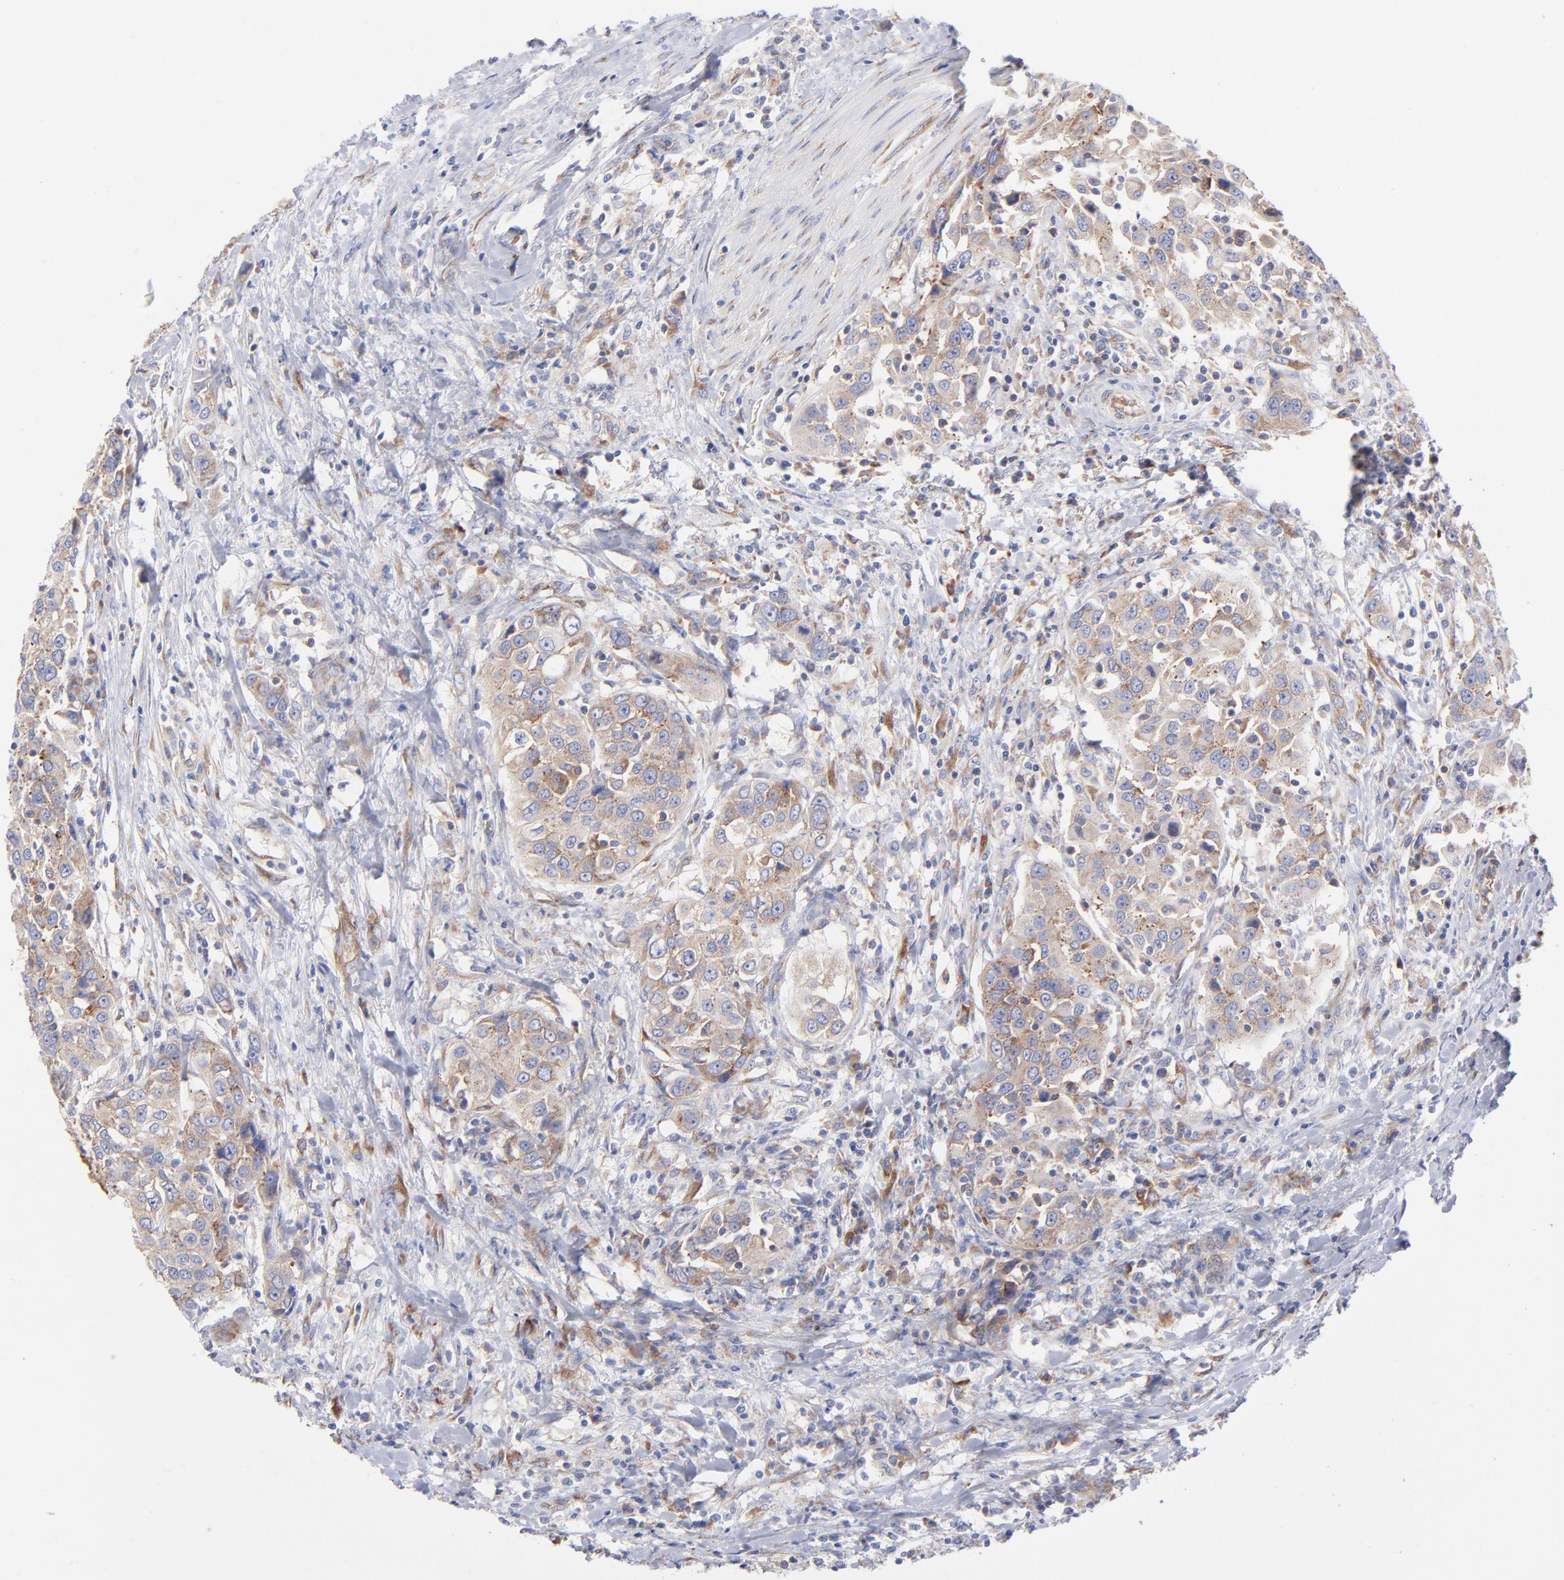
{"staining": {"intensity": "moderate", "quantity": ">75%", "location": "cytoplasmic/membranous"}, "tissue": "urothelial cancer", "cell_type": "Tumor cells", "image_type": "cancer", "snomed": [{"axis": "morphology", "description": "Urothelial carcinoma, High grade"}, {"axis": "topography", "description": "Urinary bladder"}], "caption": "This is an image of immunohistochemistry staining of urothelial cancer, which shows moderate expression in the cytoplasmic/membranous of tumor cells.", "gene": "EIF2AK2", "patient": {"sex": "female", "age": 80}}